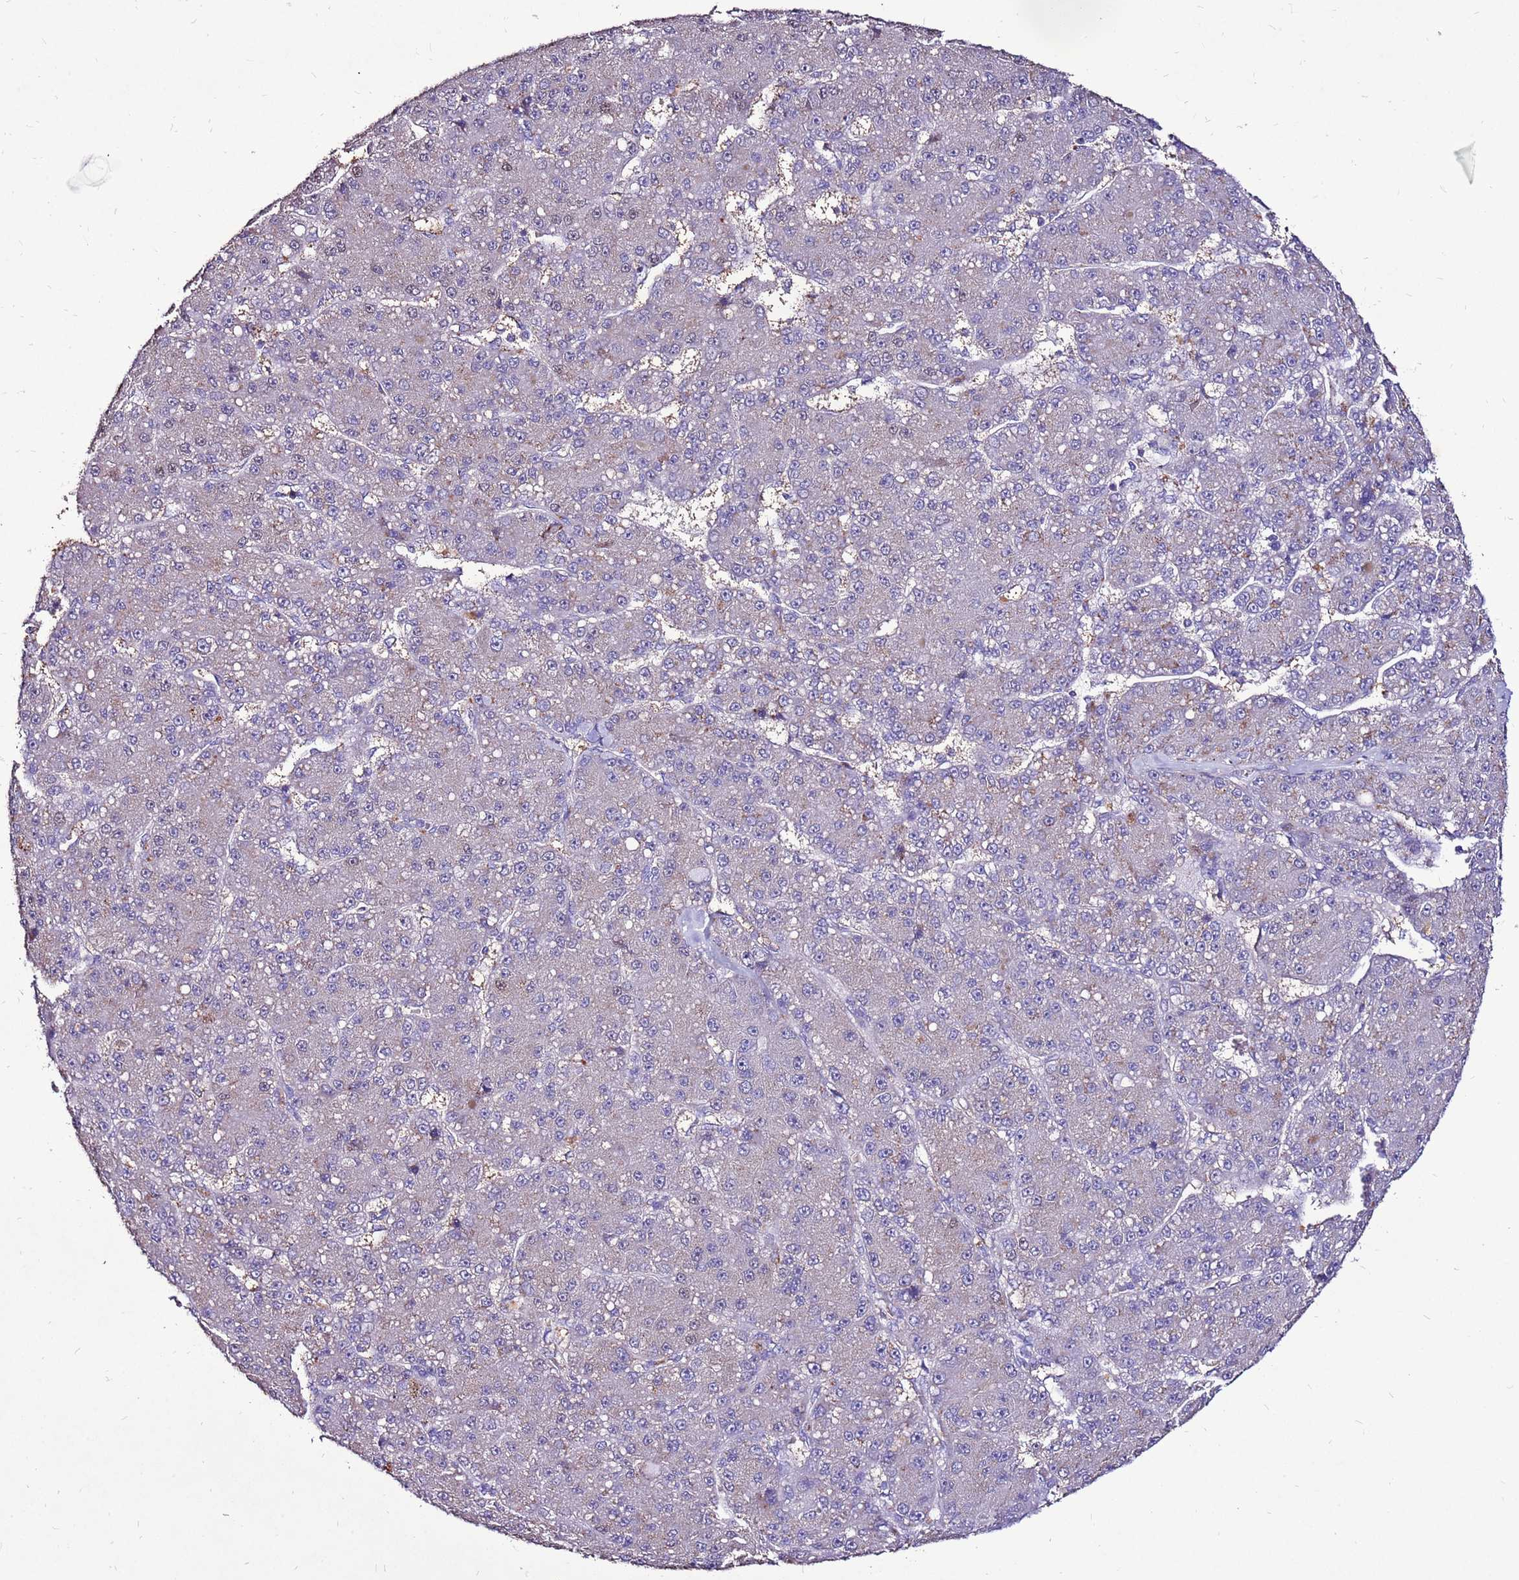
{"staining": {"intensity": "negative", "quantity": "none", "location": "none"}, "tissue": "liver cancer", "cell_type": "Tumor cells", "image_type": "cancer", "snomed": [{"axis": "morphology", "description": "Carcinoma, Hepatocellular, NOS"}, {"axis": "topography", "description": "Liver"}], "caption": "Immunohistochemical staining of human liver hepatocellular carcinoma reveals no significant staining in tumor cells. (Immunohistochemistry (ihc), brightfield microscopy, high magnification).", "gene": "TMEM106C", "patient": {"sex": "male", "age": 67}}